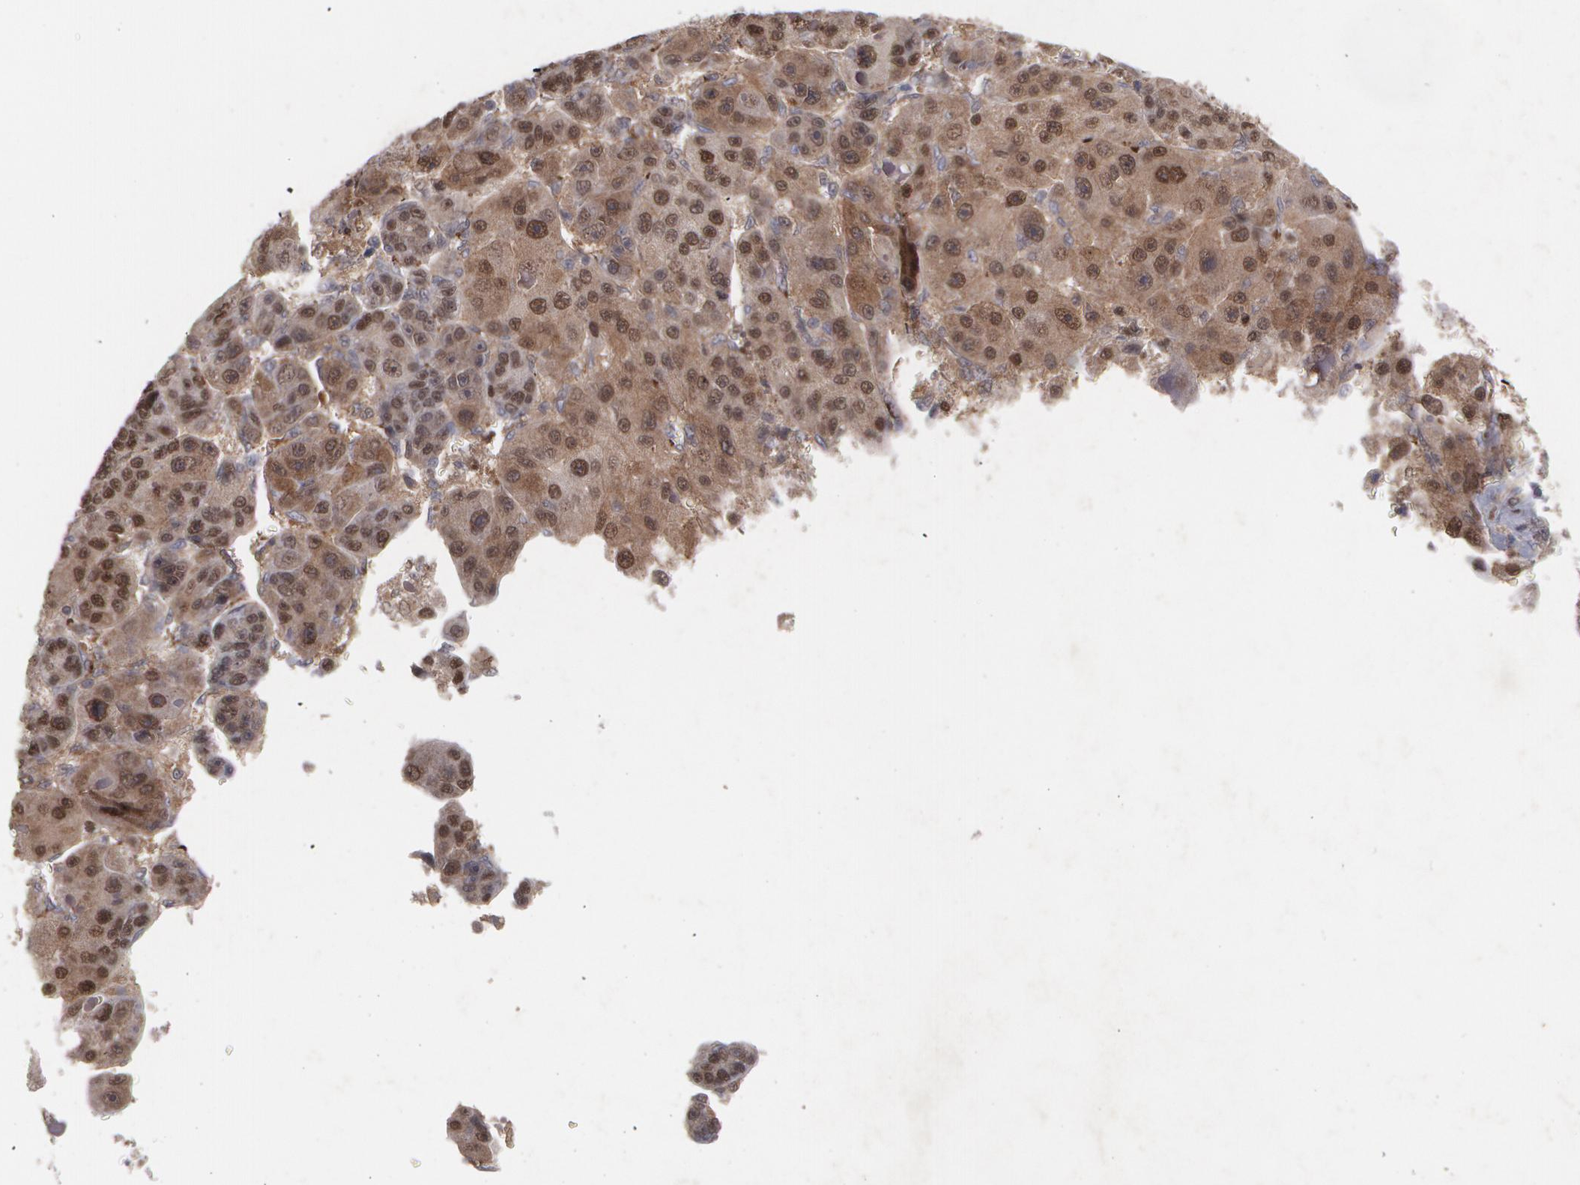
{"staining": {"intensity": "moderate", "quantity": ">75%", "location": "cytoplasmic/membranous,nuclear"}, "tissue": "liver cancer", "cell_type": "Tumor cells", "image_type": "cancer", "snomed": [{"axis": "morphology", "description": "Carcinoma, Hepatocellular, NOS"}, {"axis": "topography", "description": "Liver"}], "caption": "This histopathology image shows immunohistochemistry staining of human liver cancer, with medium moderate cytoplasmic/membranous and nuclear staining in about >75% of tumor cells.", "gene": "HTT", "patient": {"sex": "male", "age": 76}}